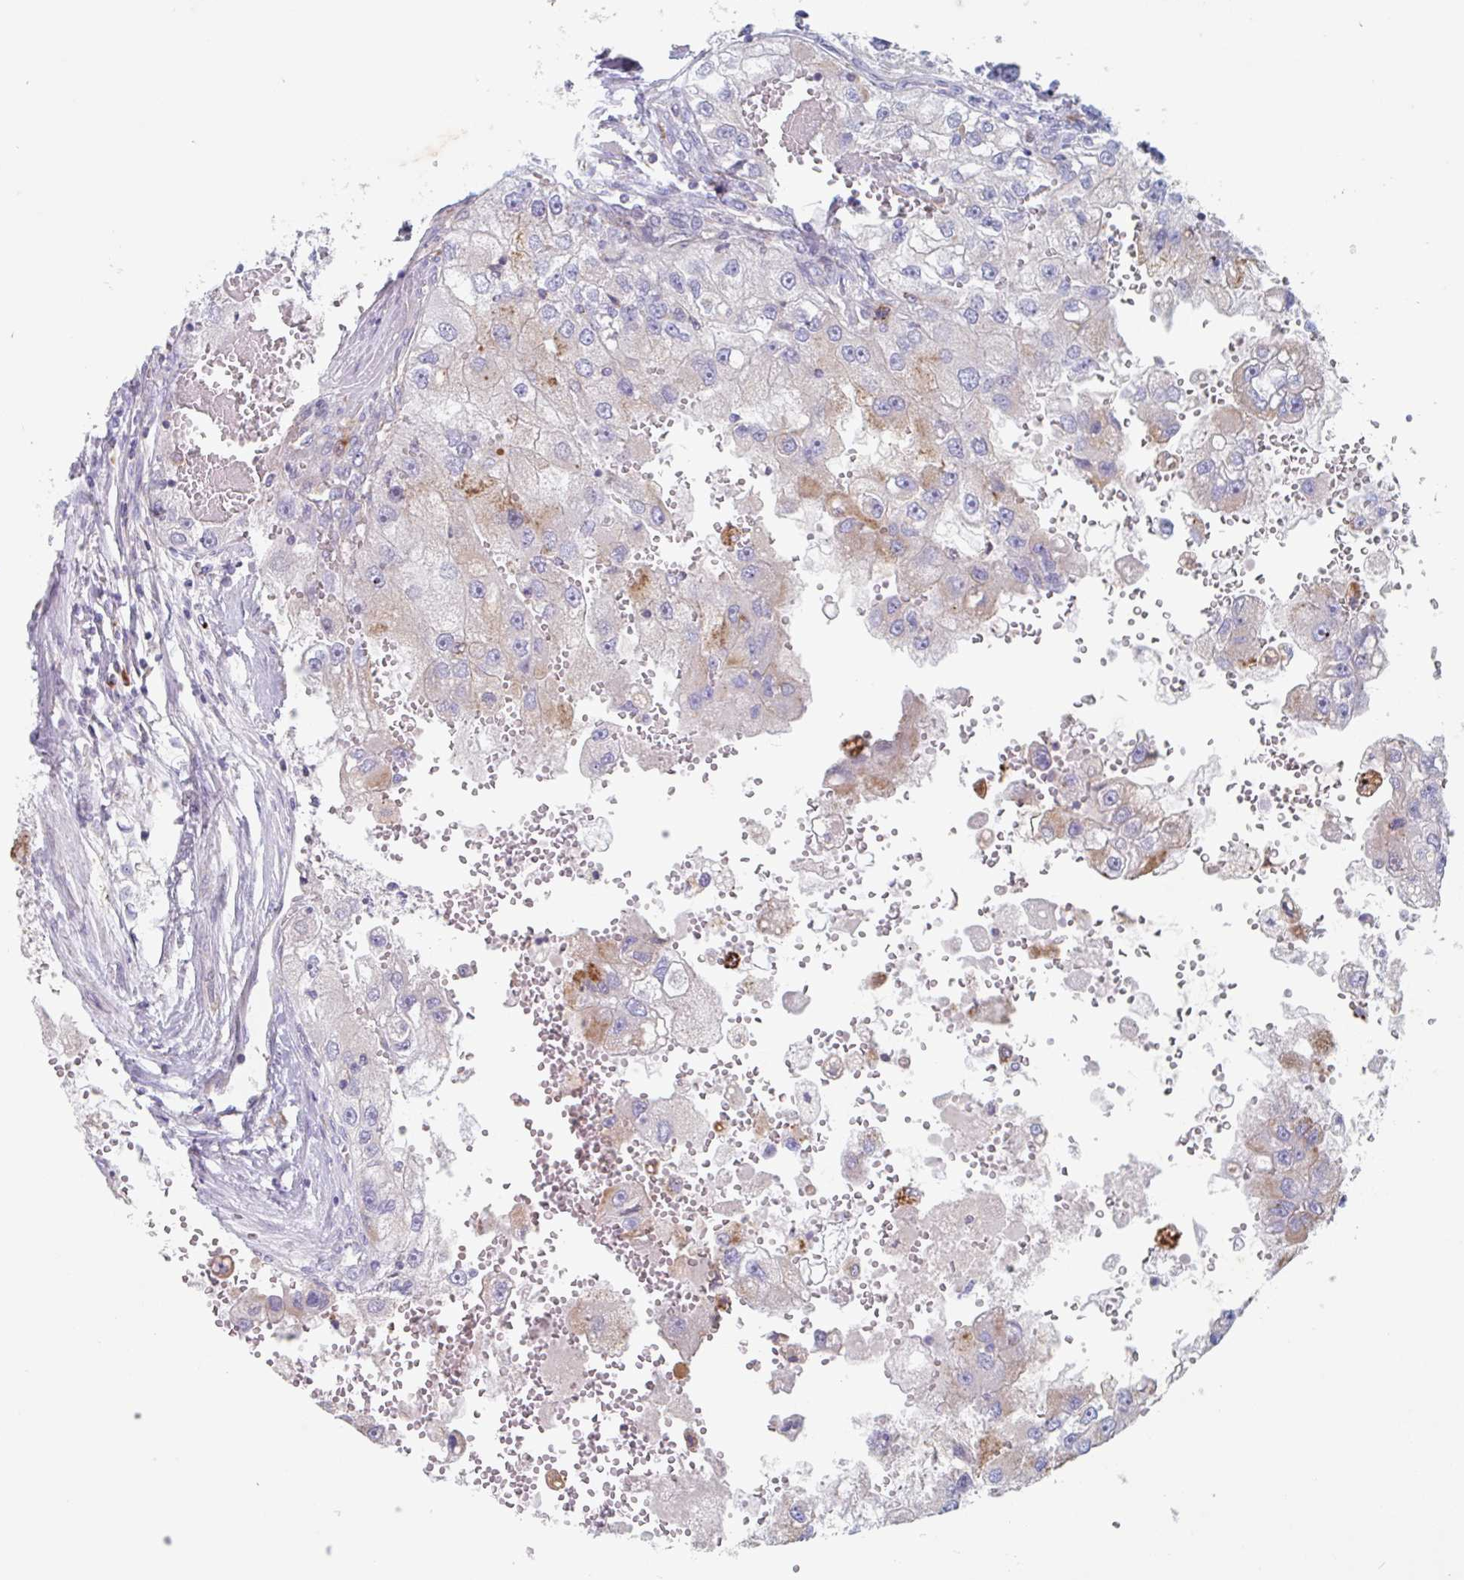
{"staining": {"intensity": "moderate", "quantity": "<25%", "location": "cytoplasmic/membranous"}, "tissue": "renal cancer", "cell_type": "Tumor cells", "image_type": "cancer", "snomed": [{"axis": "morphology", "description": "Adenocarcinoma, NOS"}, {"axis": "topography", "description": "Kidney"}], "caption": "This is a histology image of IHC staining of renal cancer (adenocarcinoma), which shows moderate positivity in the cytoplasmic/membranous of tumor cells.", "gene": "MANBA", "patient": {"sex": "male", "age": 63}}